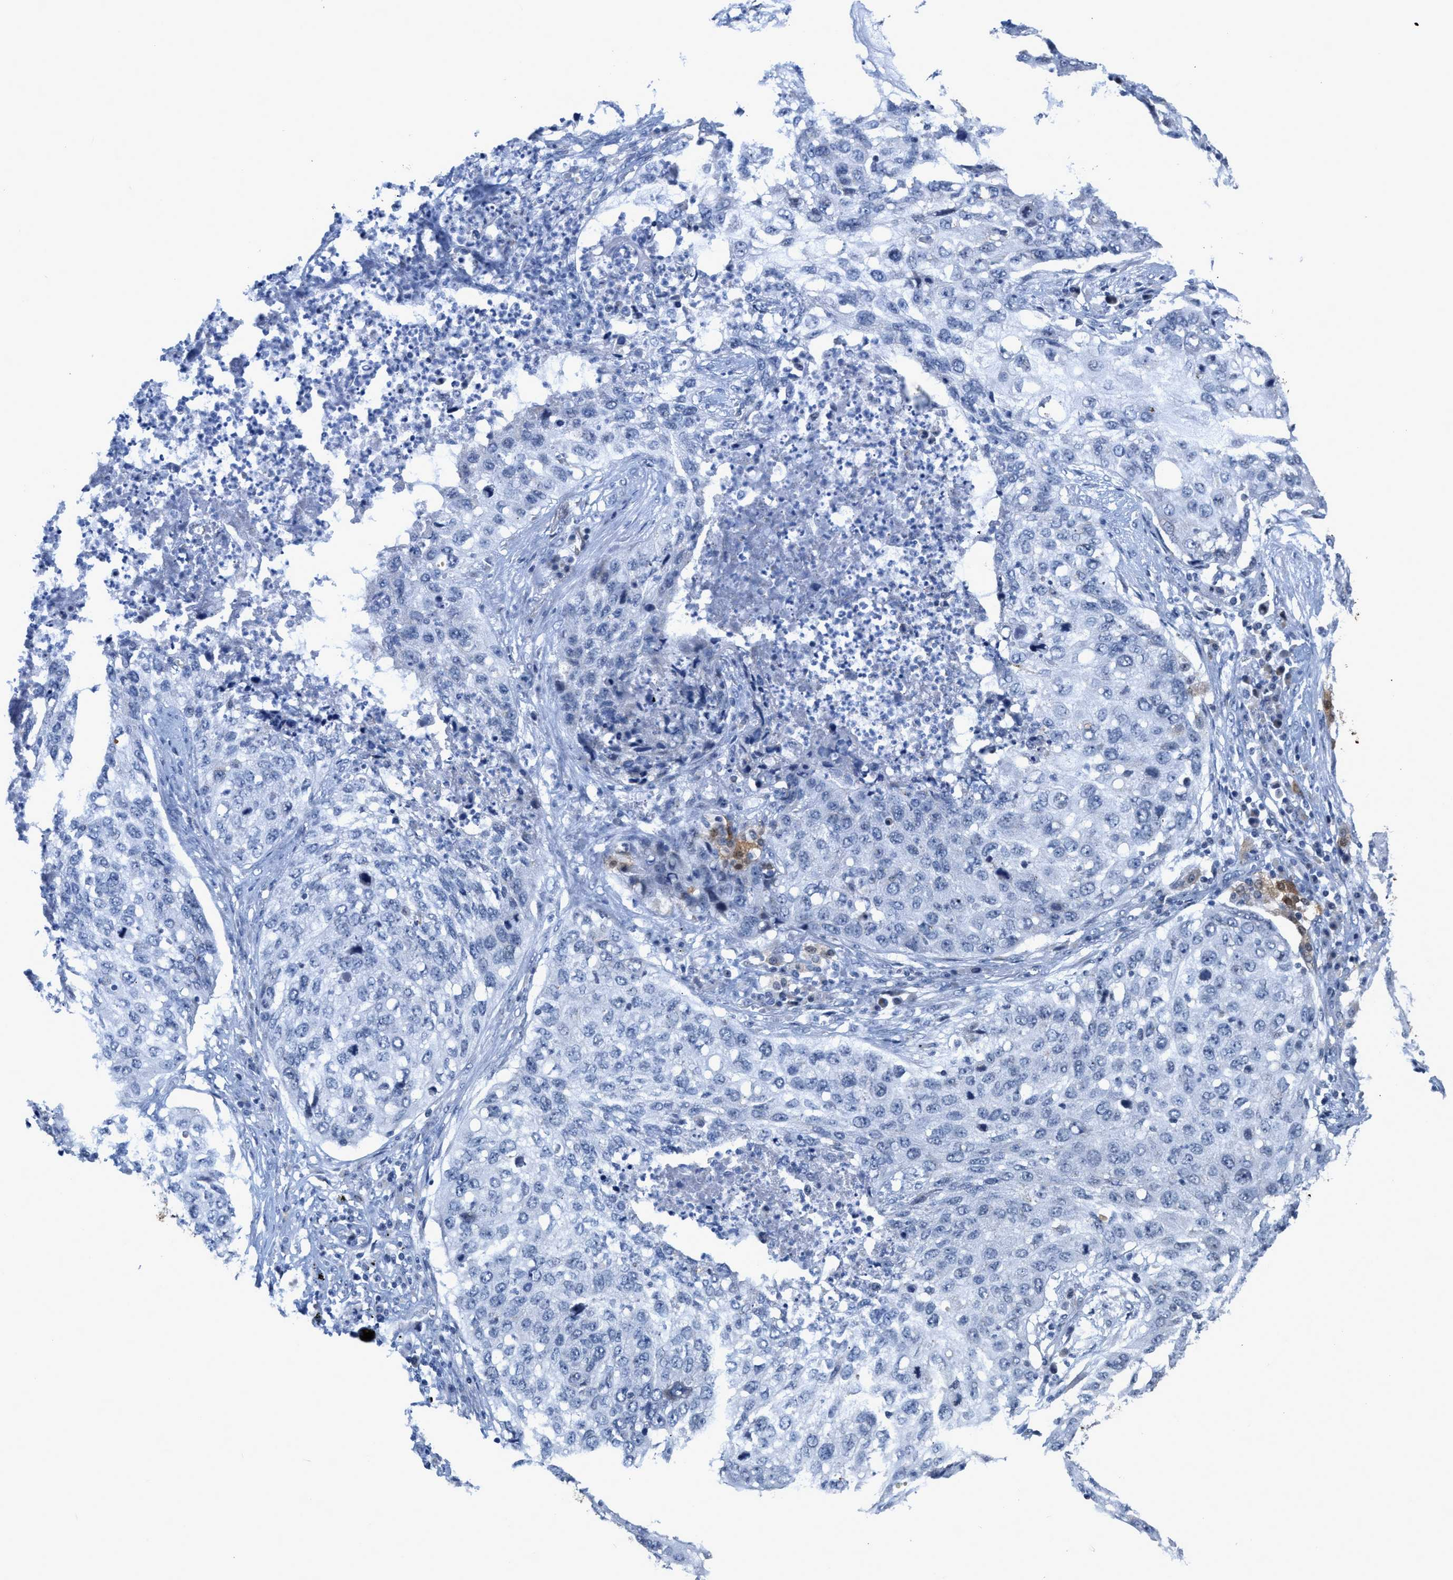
{"staining": {"intensity": "negative", "quantity": "none", "location": "none"}, "tissue": "lung cancer", "cell_type": "Tumor cells", "image_type": "cancer", "snomed": [{"axis": "morphology", "description": "Squamous cell carcinoma, NOS"}, {"axis": "topography", "description": "Lung"}], "caption": "Immunohistochemistry photomicrograph of neoplastic tissue: human lung cancer stained with DAB (3,3'-diaminobenzidine) demonstrates no significant protein staining in tumor cells.", "gene": "CRYM", "patient": {"sex": "female", "age": 63}}